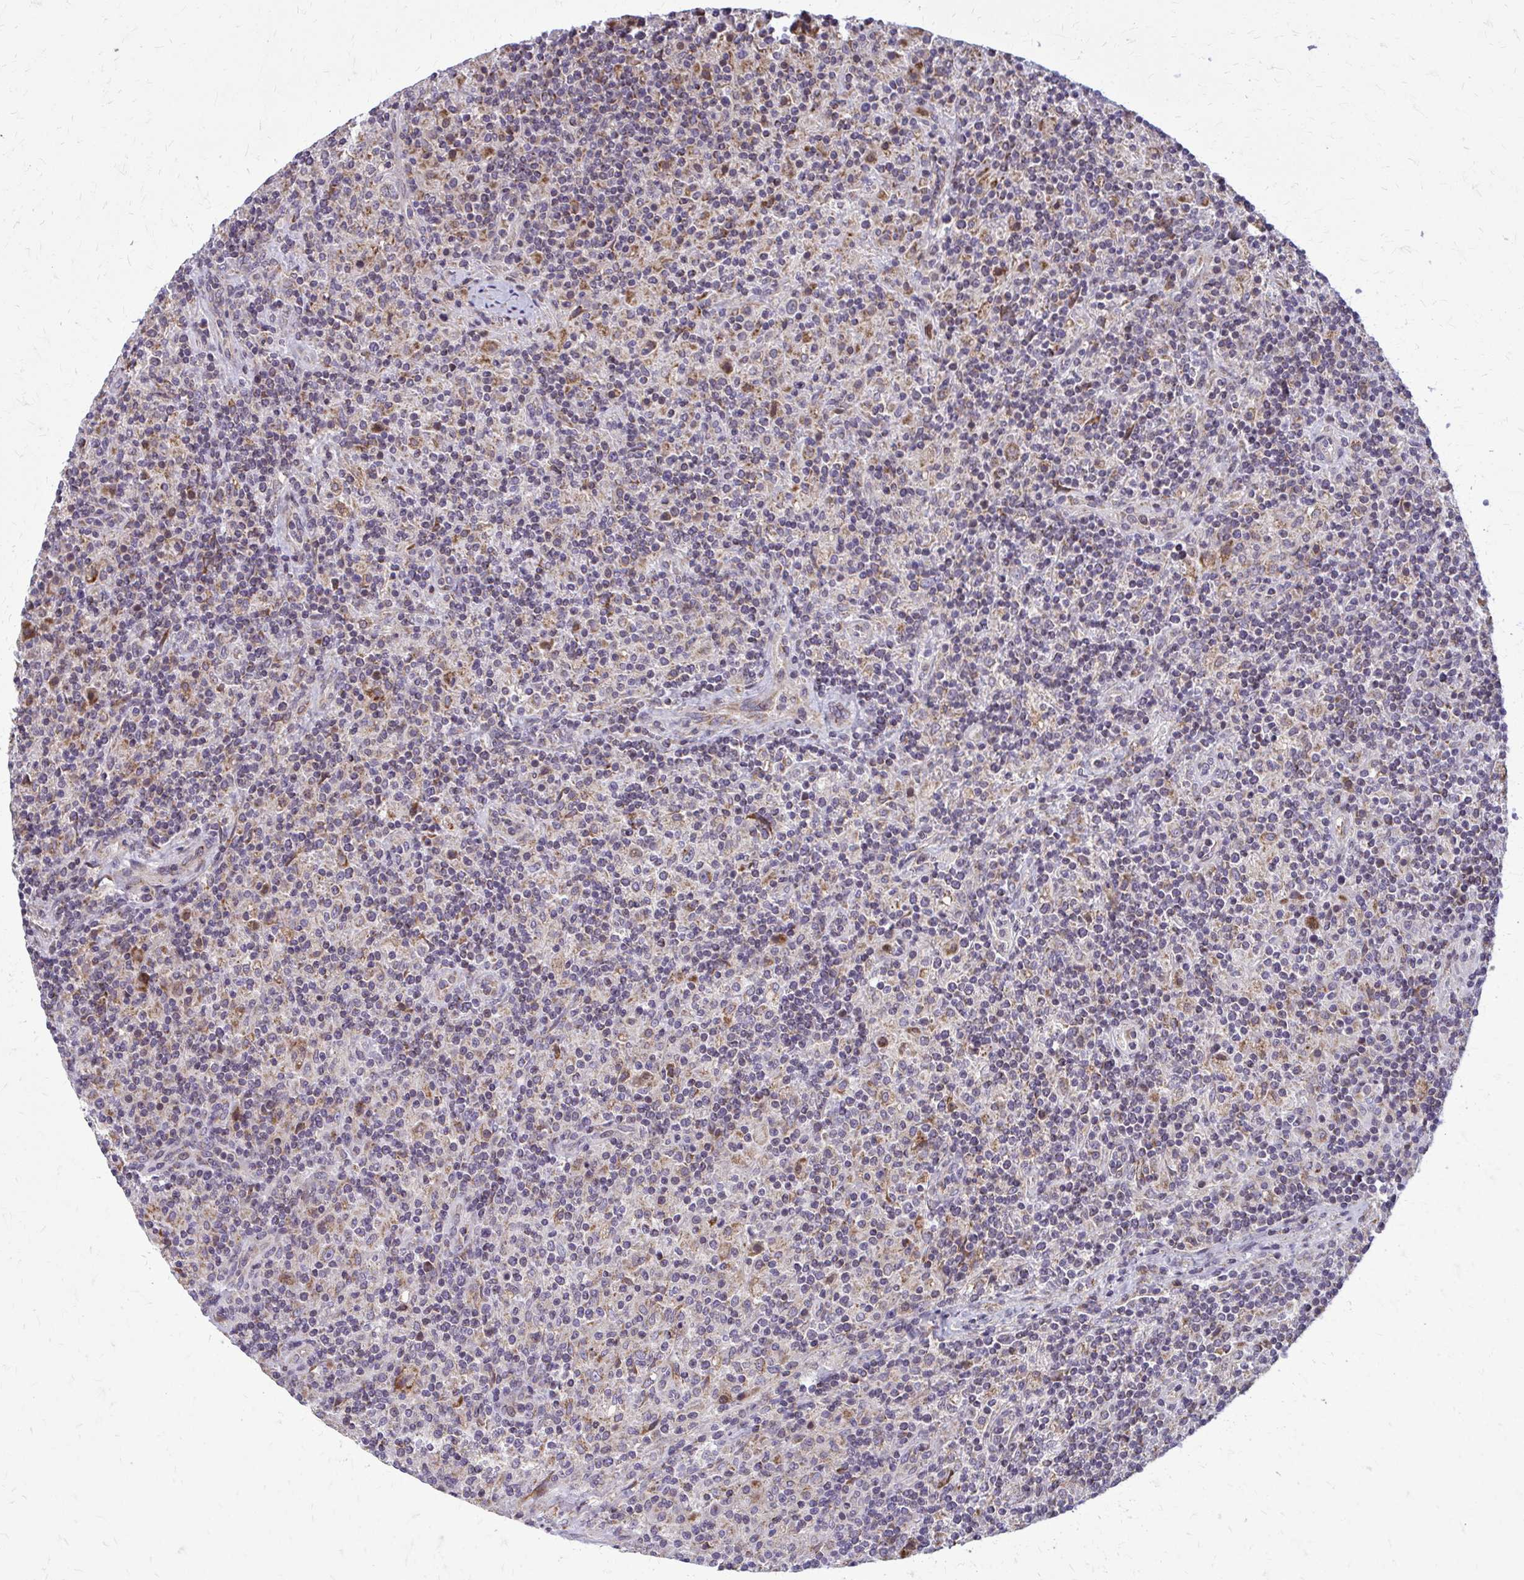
{"staining": {"intensity": "moderate", "quantity": "<25%", "location": "cytoplasmic/membranous"}, "tissue": "lymphoma", "cell_type": "Tumor cells", "image_type": "cancer", "snomed": [{"axis": "morphology", "description": "Hodgkin's disease, NOS"}, {"axis": "topography", "description": "Lymph node"}], "caption": "IHC staining of lymphoma, which shows low levels of moderate cytoplasmic/membranous expression in approximately <25% of tumor cells indicating moderate cytoplasmic/membranous protein staining. The staining was performed using DAB (brown) for protein detection and nuclei were counterstained in hematoxylin (blue).", "gene": "MCCC1", "patient": {"sex": "male", "age": 70}}